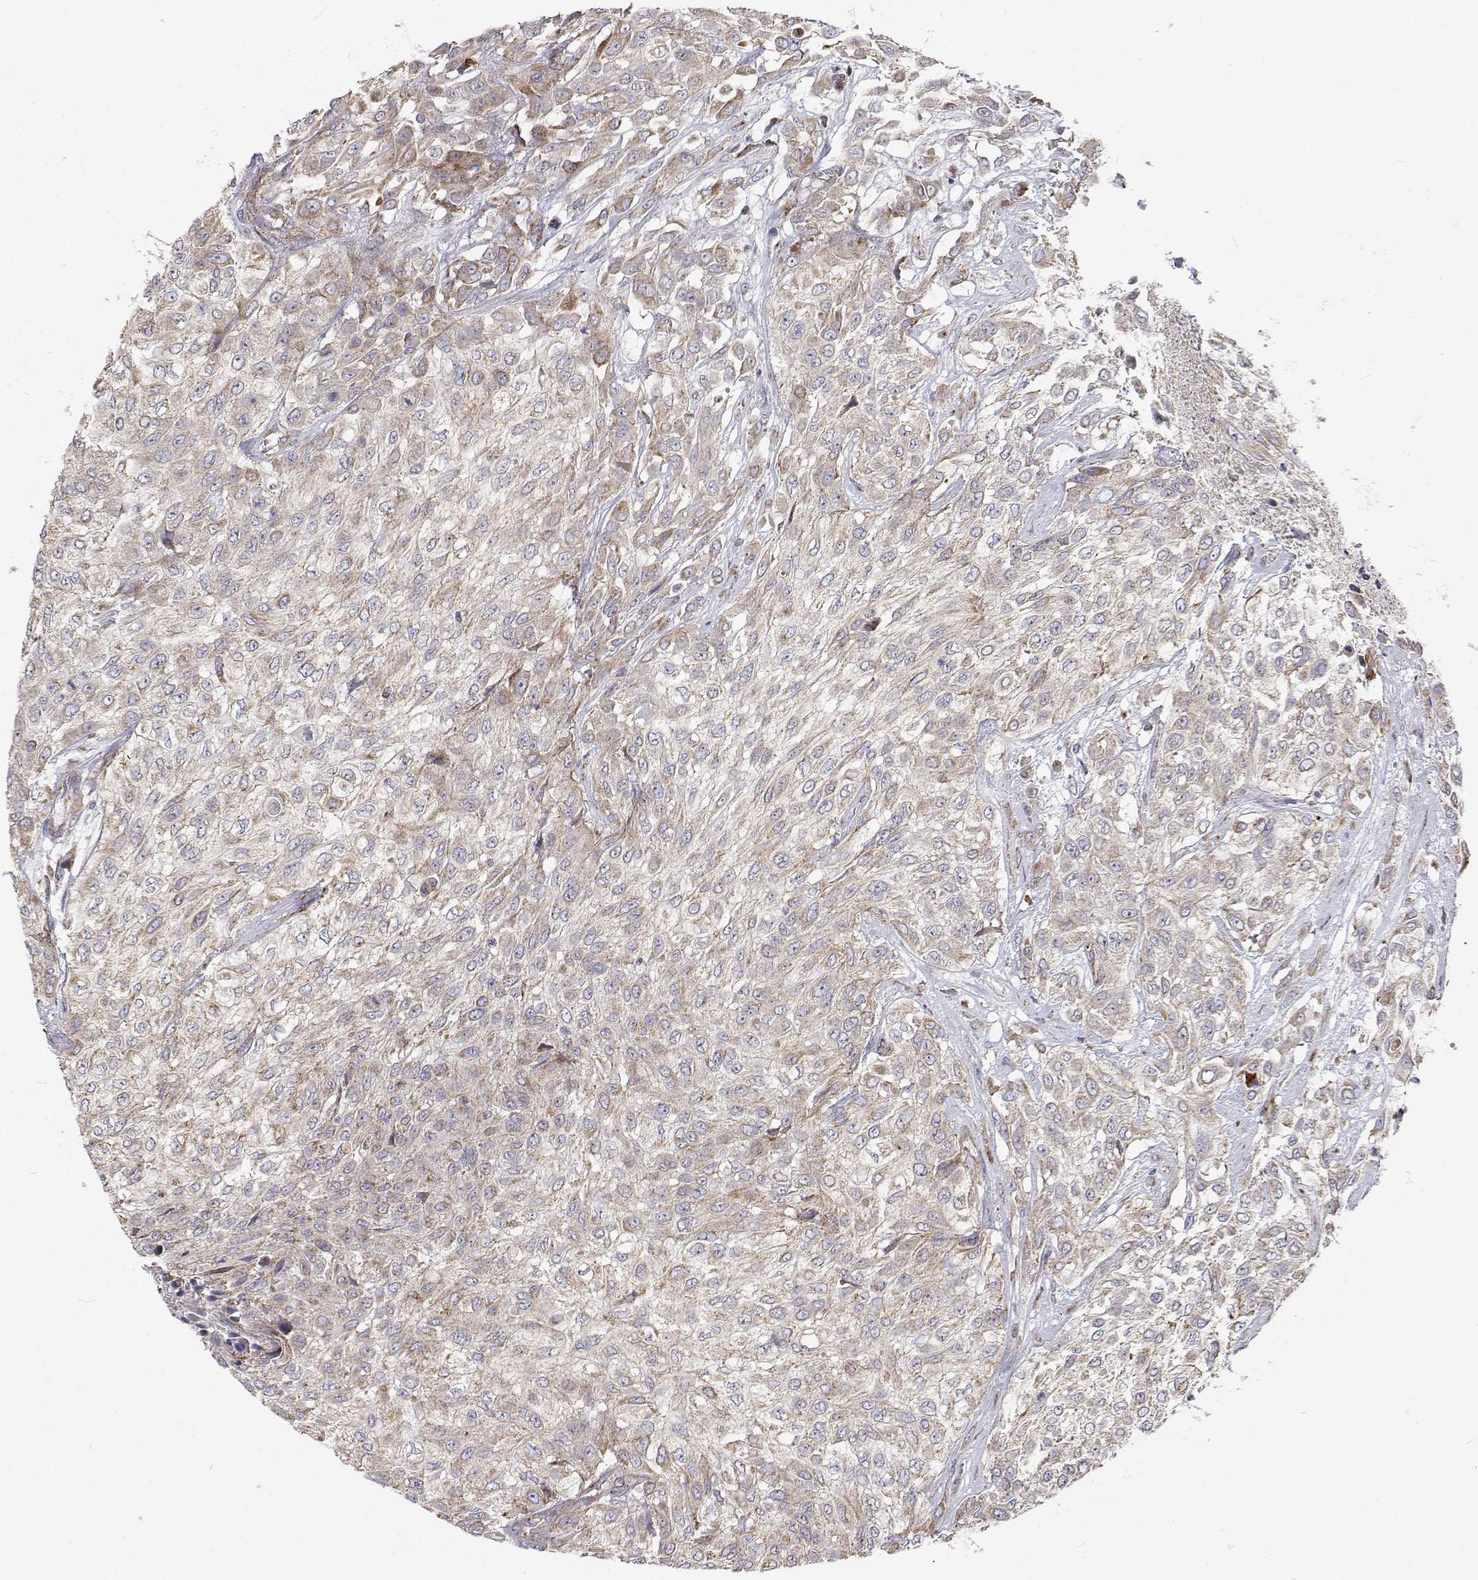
{"staining": {"intensity": "weak", "quantity": "<25%", "location": "cytoplasmic/membranous"}, "tissue": "urothelial cancer", "cell_type": "Tumor cells", "image_type": "cancer", "snomed": [{"axis": "morphology", "description": "Urothelial carcinoma, High grade"}, {"axis": "topography", "description": "Urinary bladder"}], "caption": "Tumor cells are negative for brown protein staining in urothelial cancer.", "gene": "SPICE1", "patient": {"sex": "male", "age": 57}}